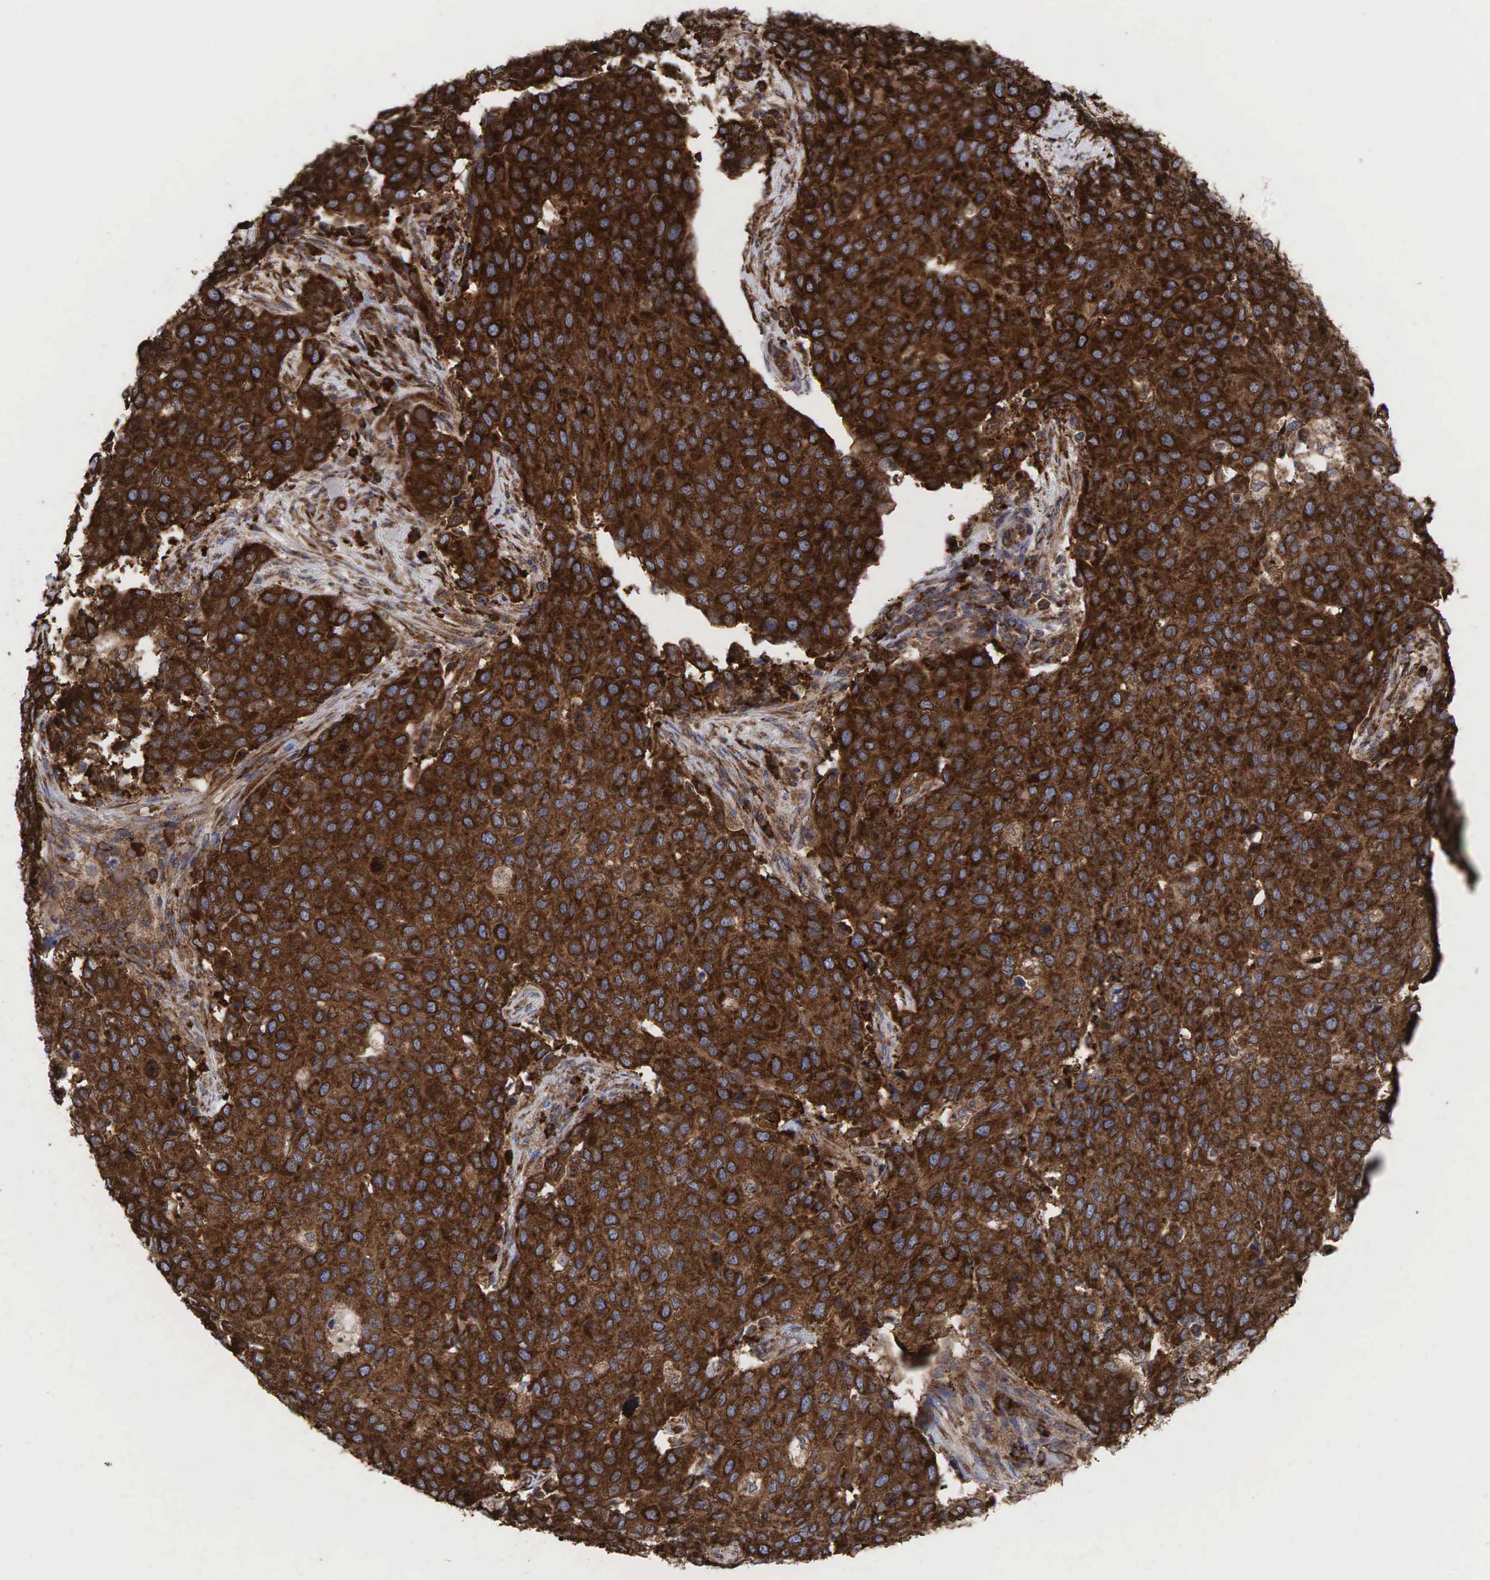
{"staining": {"intensity": "strong", "quantity": ">75%", "location": "cytoplasmic/membranous"}, "tissue": "cervical cancer", "cell_type": "Tumor cells", "image_type": "cancer", "snomed": [{"axis": "morphology", "description": "Squamous cell carcinoma, NOS"}, {"axis": "topography", "description": "Cervix"}], "caption": "Strong cytoplasmic/membranous protein positivity is appreciated in about >75% of tumor cells in cervical squamous cell carcinoma. Using DAB (3,3'-diaminobenzidine) (brown) and hematoxylin (blue) stains, captured at high magnification using brightfield microscopy.", "gene": "PABPC5", "patient": {"sex": "female", "age": 54}}